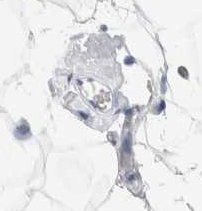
{"staining": {"intensity": "negative", "quantity": "none", "location": "none"}, "tissue": "adipose tissue", "cell_type": "Adipocytes", "image_type": "normal", "snomed": [{"axis": "morphology", "description": "Normal tissue, NOS"}, {"axis": "morphology", "description": "Fibrosis, NOS"}, {"axis": "topography", "description": "Breast"}, {"axis": "topography", "description": "Adipose tissue"}], "caption": "This is an IHC micrograph of normal human adipose tissue. There is no expression in adipocytes.", "gene": "ALOX5AP", "patient": {"sex": "female", "age": 39}}